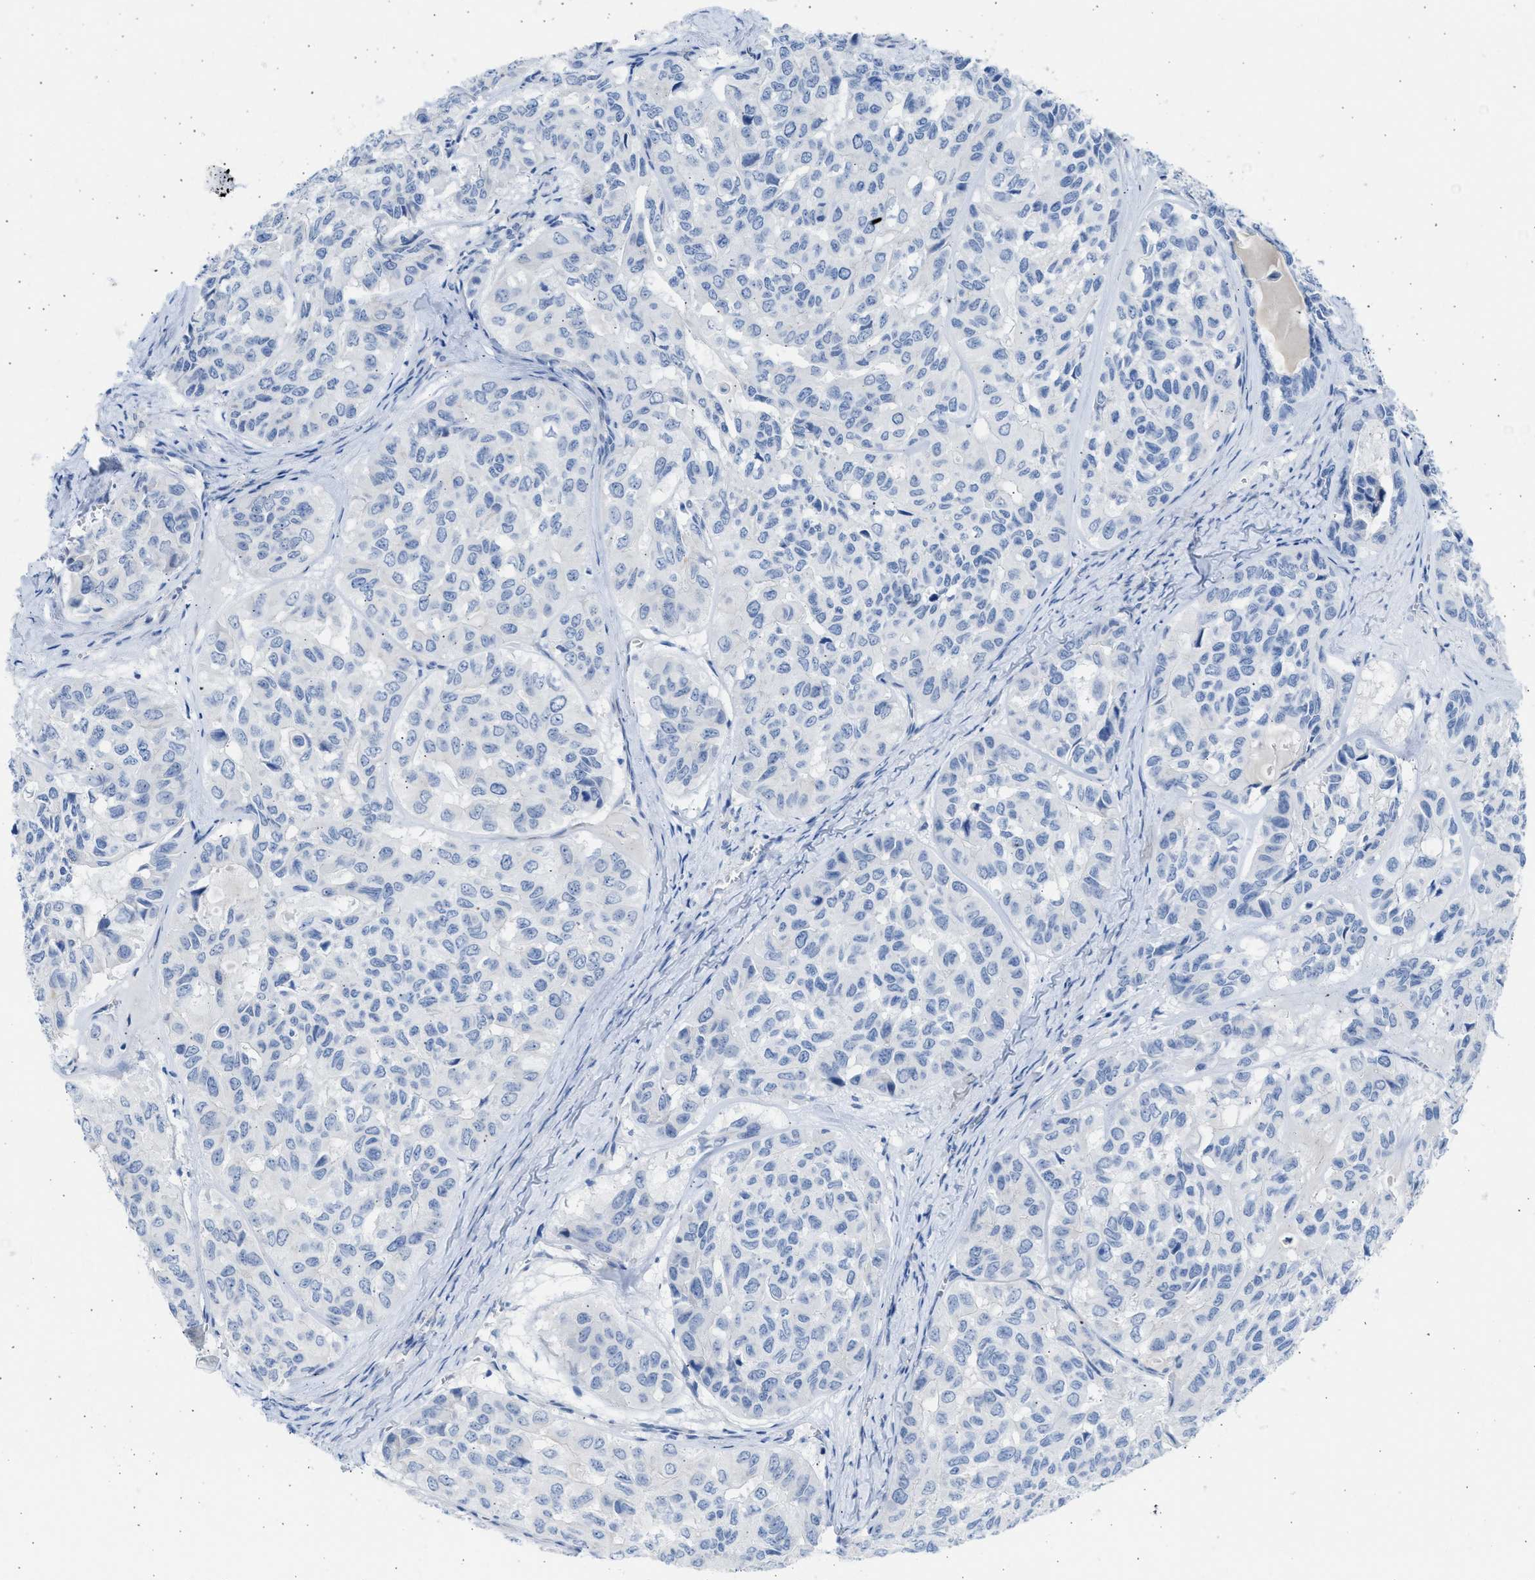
{"staining": {"intensity": "negative", "quantity": "none", "location": "none"}, "tissue": "head and neck cancer", "cell_type": "Tumor cells", "image_type": "cancer", "snomed": [{"axis": "morphology", "description": "Adenocarcinoma, NOS"}, {"axis": "topography", "description": "Salivary gland, NOS"}, {"axis": "topography", "description": "Head-Neck"}], "caption": "Histopathology image shows no significant protein staining in tumor cells of head and neck adenocarcinoma. (Stains: DAB (3,3'-diaminobenzidine) immunohistochemistry (IHC) with hematoxylin counter stain, Microscopy: brightfield microscopy at high magnification).", "gene": "SPATA3", "patient": {"sex": "female", "age": 76}}